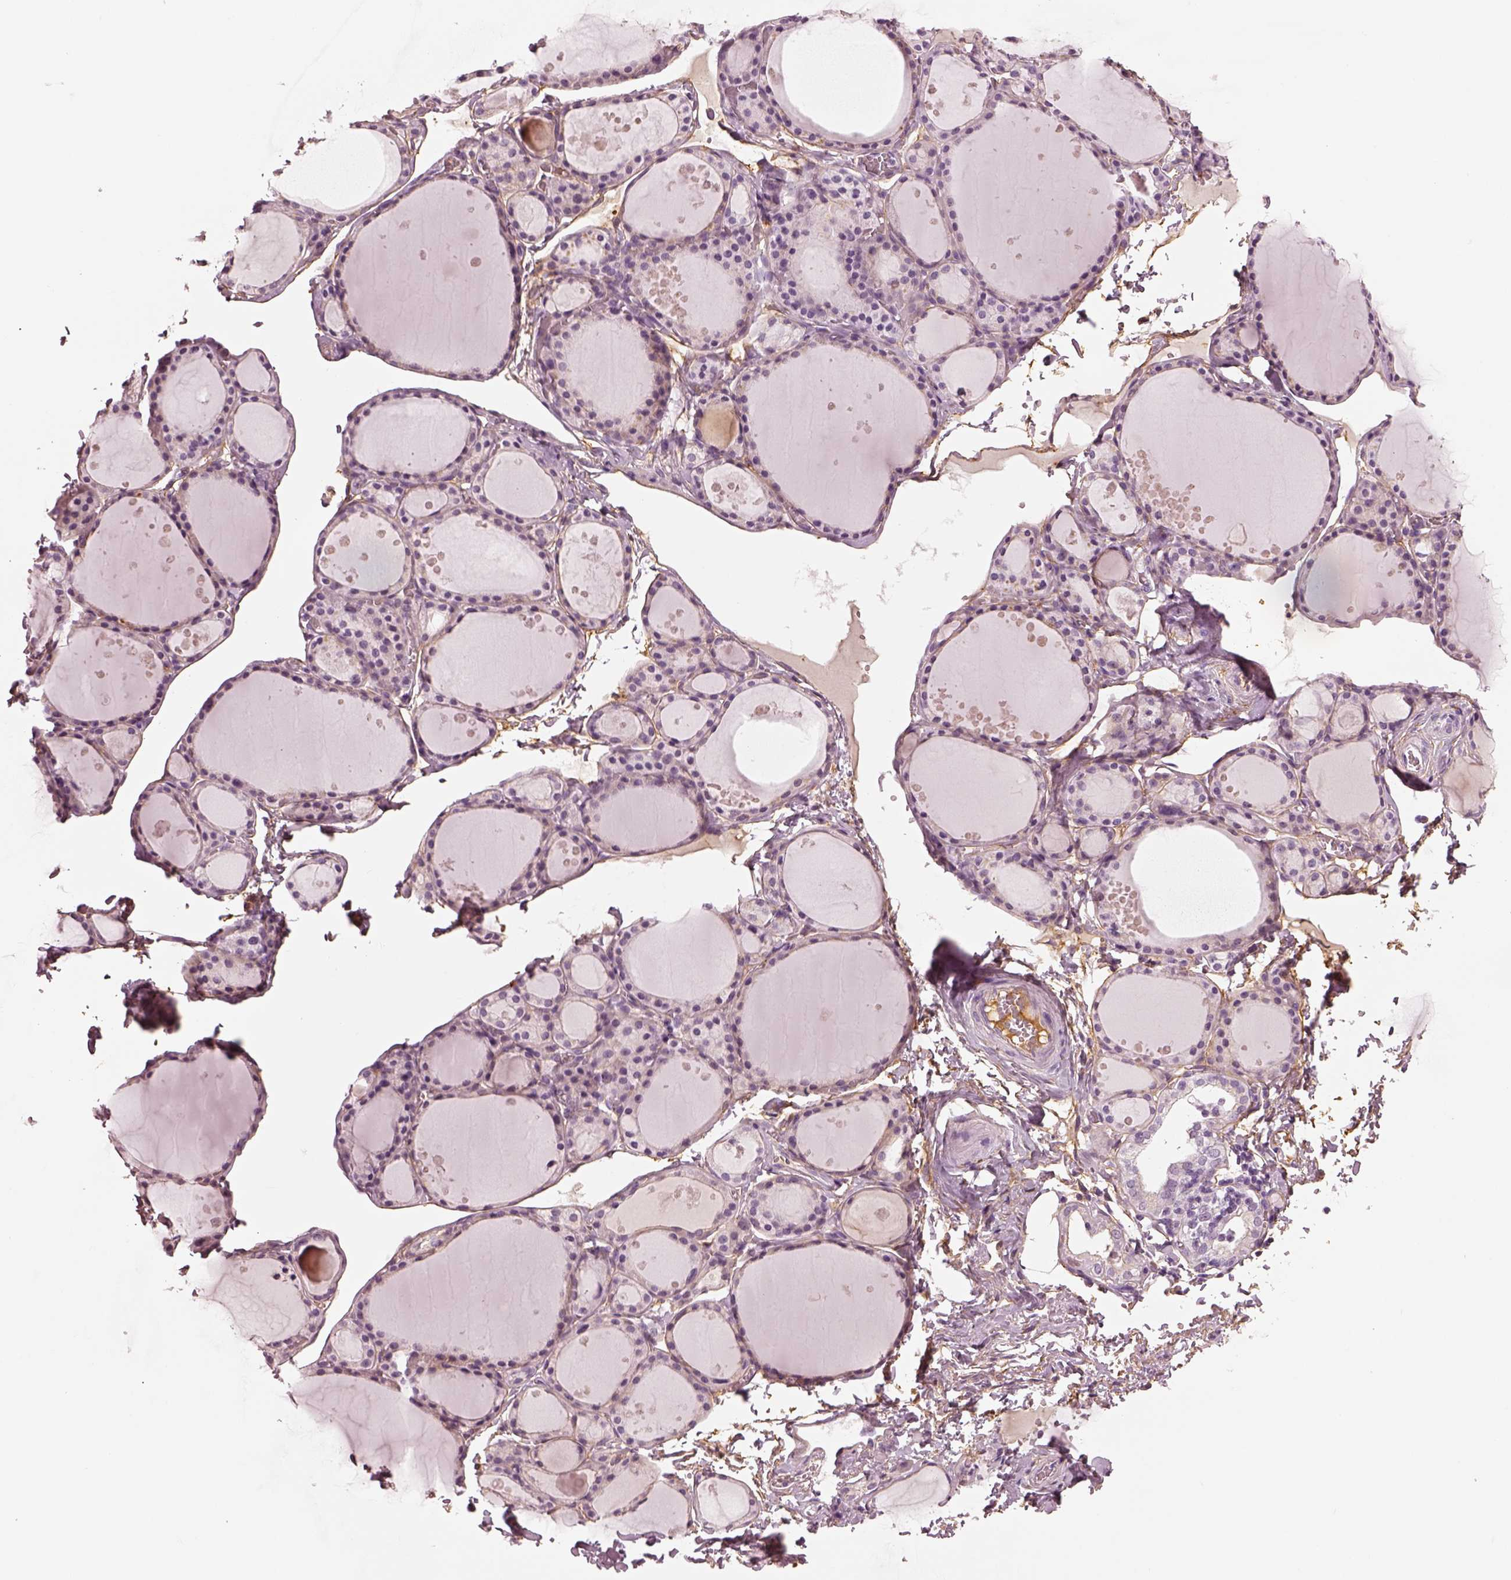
{"staining": {"intensity": "weak", "quantity": "<25%", "location": "cytoplasmic/membranous"}, "tissue": "thyroid gland", "cell_type": "Glandular cells", "image_type": "normal", "snomed": [{"axis": "morphology", "description": "Normal tissue, NOS"}, {"axis": "topography", "description": "Thyroid gland"}], "caption": "Photomicrograph shows no protein expression in glandular cells of unremarkable thyroid gland.", "gene": "TRIM69", "patient": {"sex": "male", "age": 68}}